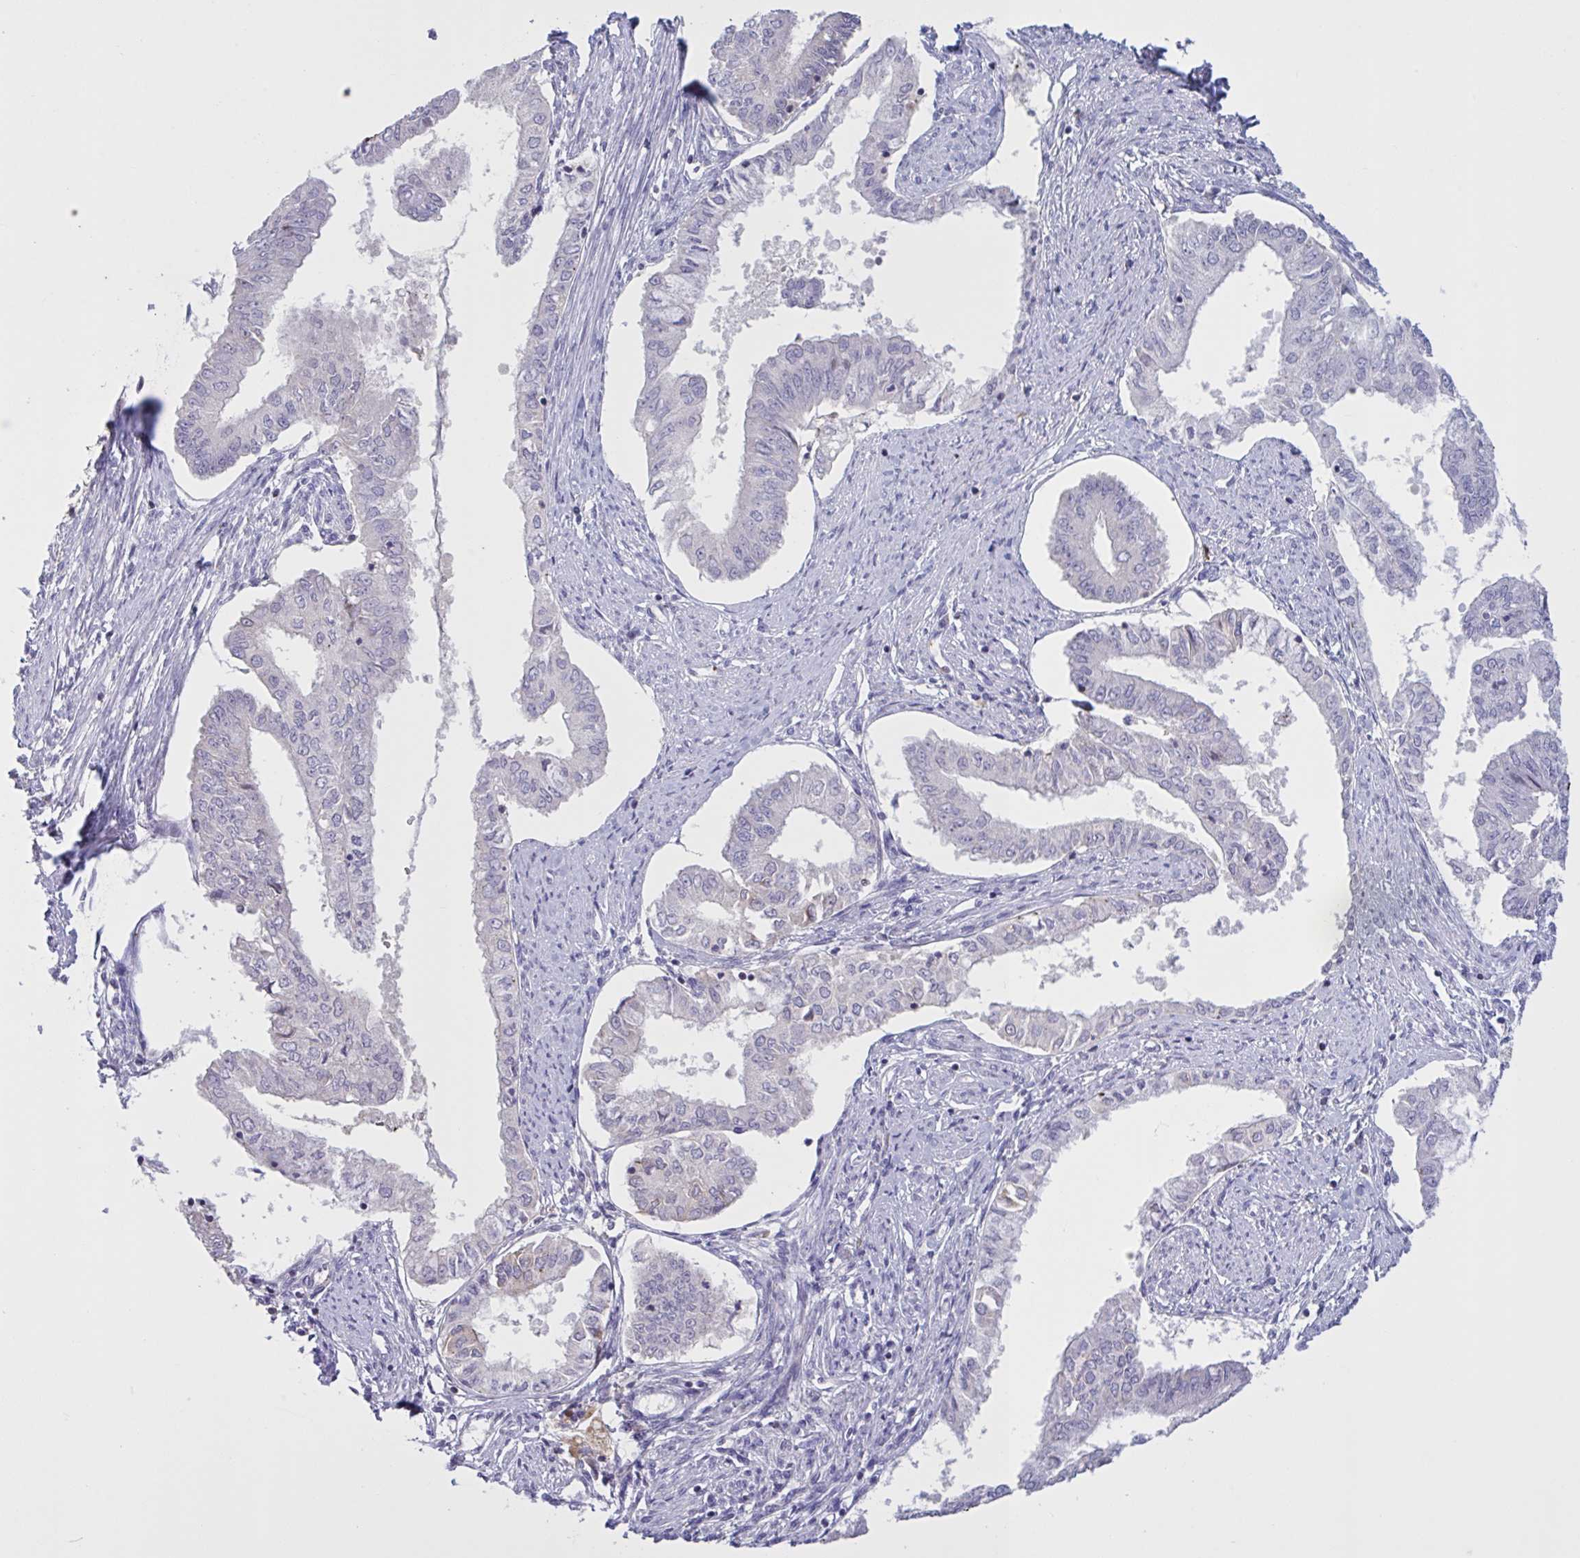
{"staining": {"intensity": "negative", "quantity": "none", "location": "none"}, "tissue": "endometrial cancer", "cell_type": "Tumor cells", "image_type": "cancer", "snomed": [{"axis": "morphology", "description": "Adenocarcinoma, NOS"}, {"axis": "topography", "description": "Endometrium"}], "caption": "DAB immunohistochemical staining of human endometrial adenocarcinoma exhibits no significant expression in tumor cells. (Brightfield microscopy of DAB (3,3'-diaminobenzidine) IHC at high magnification).", "gene": "IL1R1", "patient": {"sex": "female", "age": 76}}